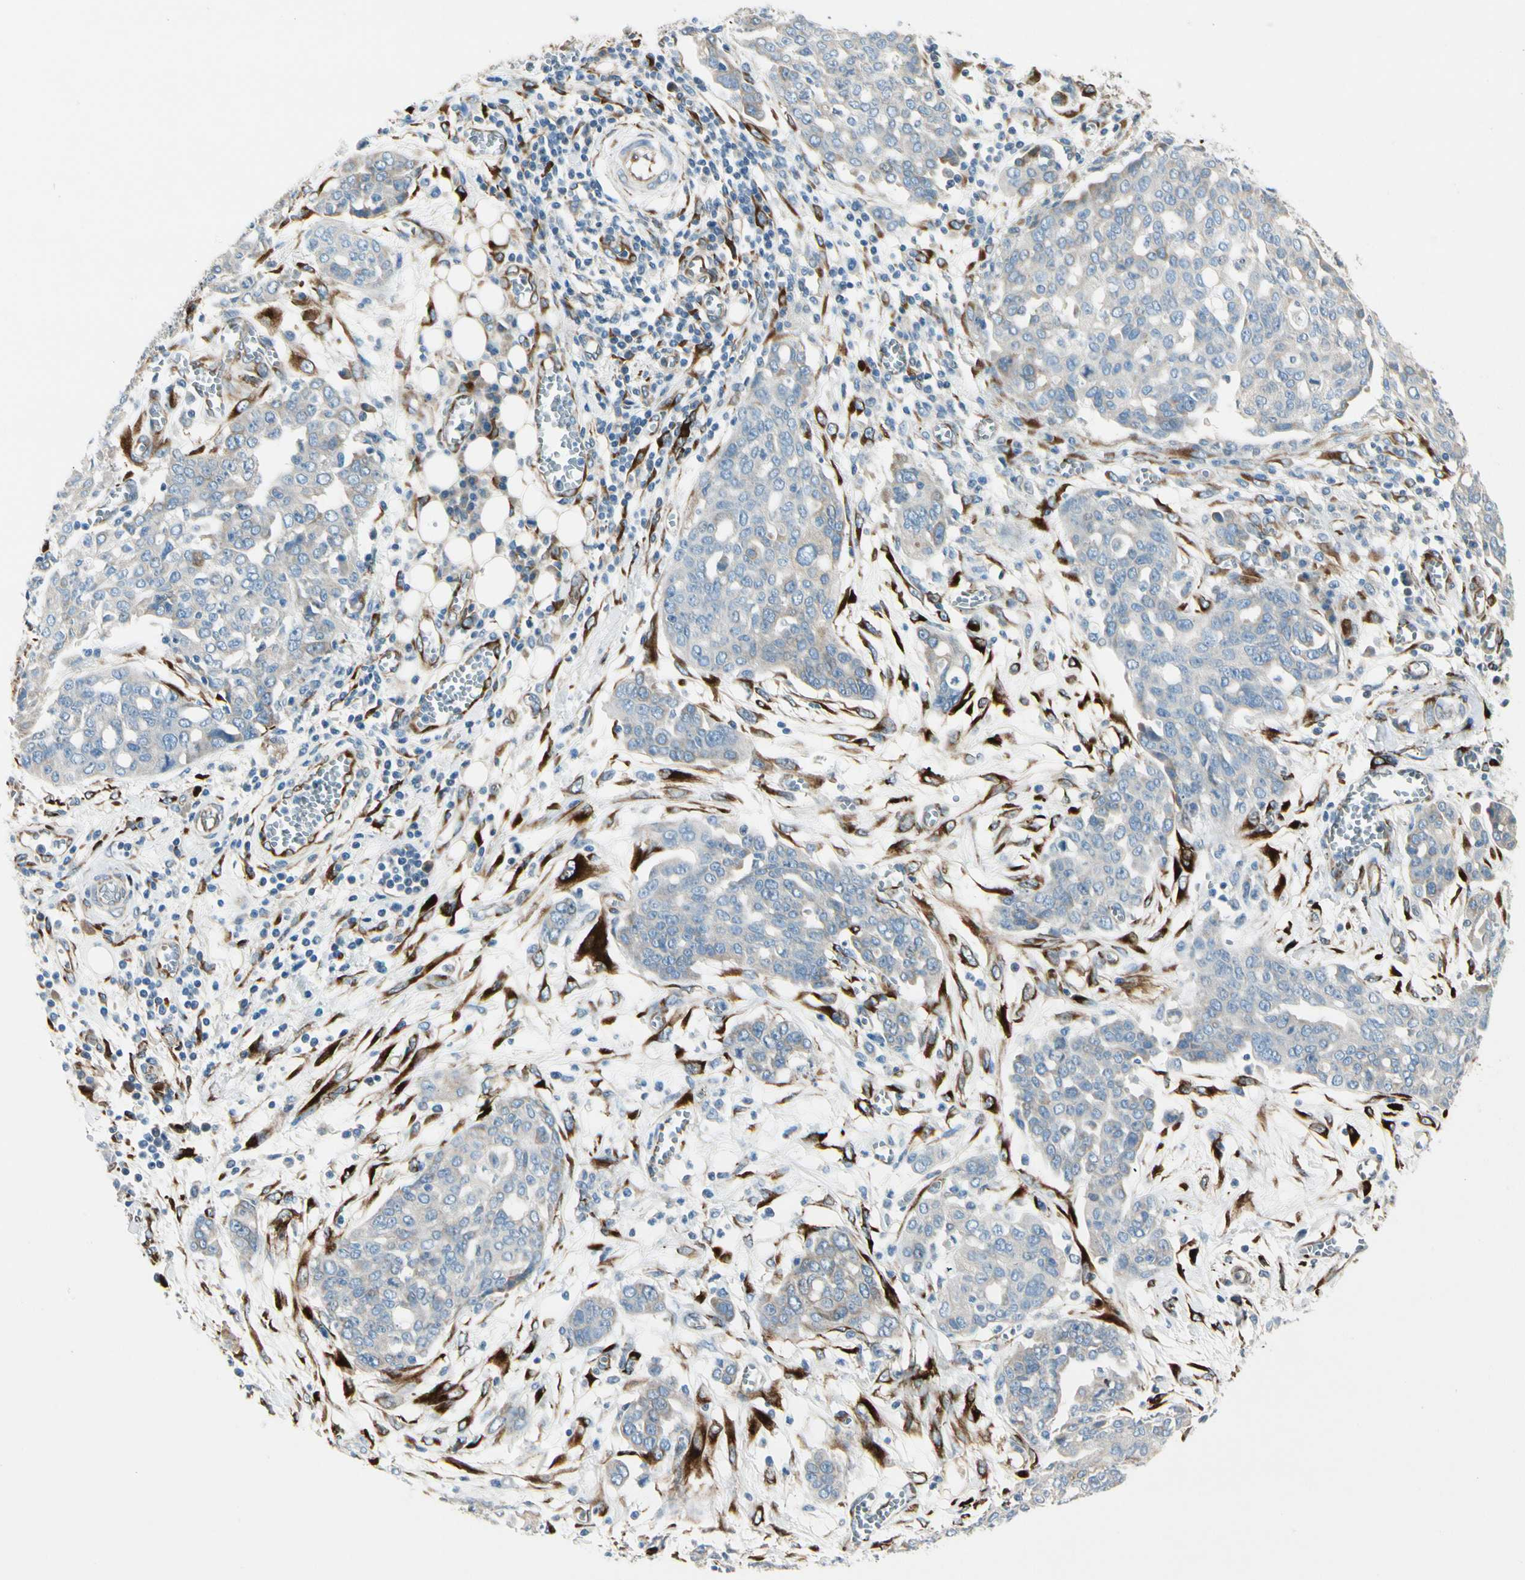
{"staining": {"intensity": "weak", "quantity": "<25%", "location": "cytoplasmic/membranous"}, "tissue": "ovarian cancer", "cell_type": "Tumor cells", "image_type": "cancer", "snomed": [{"axis": "morphology", "description": "Cystadenocarcinoma, serous, NOS"}, {"axis": "topography", "description": "Soft tissue"}, {"axis": "topography", "description": "Ovary"}], "caption": "Immunohistochemical staining of human serous cystadenocarcinoma (ovarian) shows no significant positivity in tumor cells. Brightfield microscopy of immunohistochemistry (IHC) stained with DAB (brown) and hematoxylin (blue), captured at high magnification.", "gene": "FKBP7", "patient": {"sex": "female", "age": 57}}